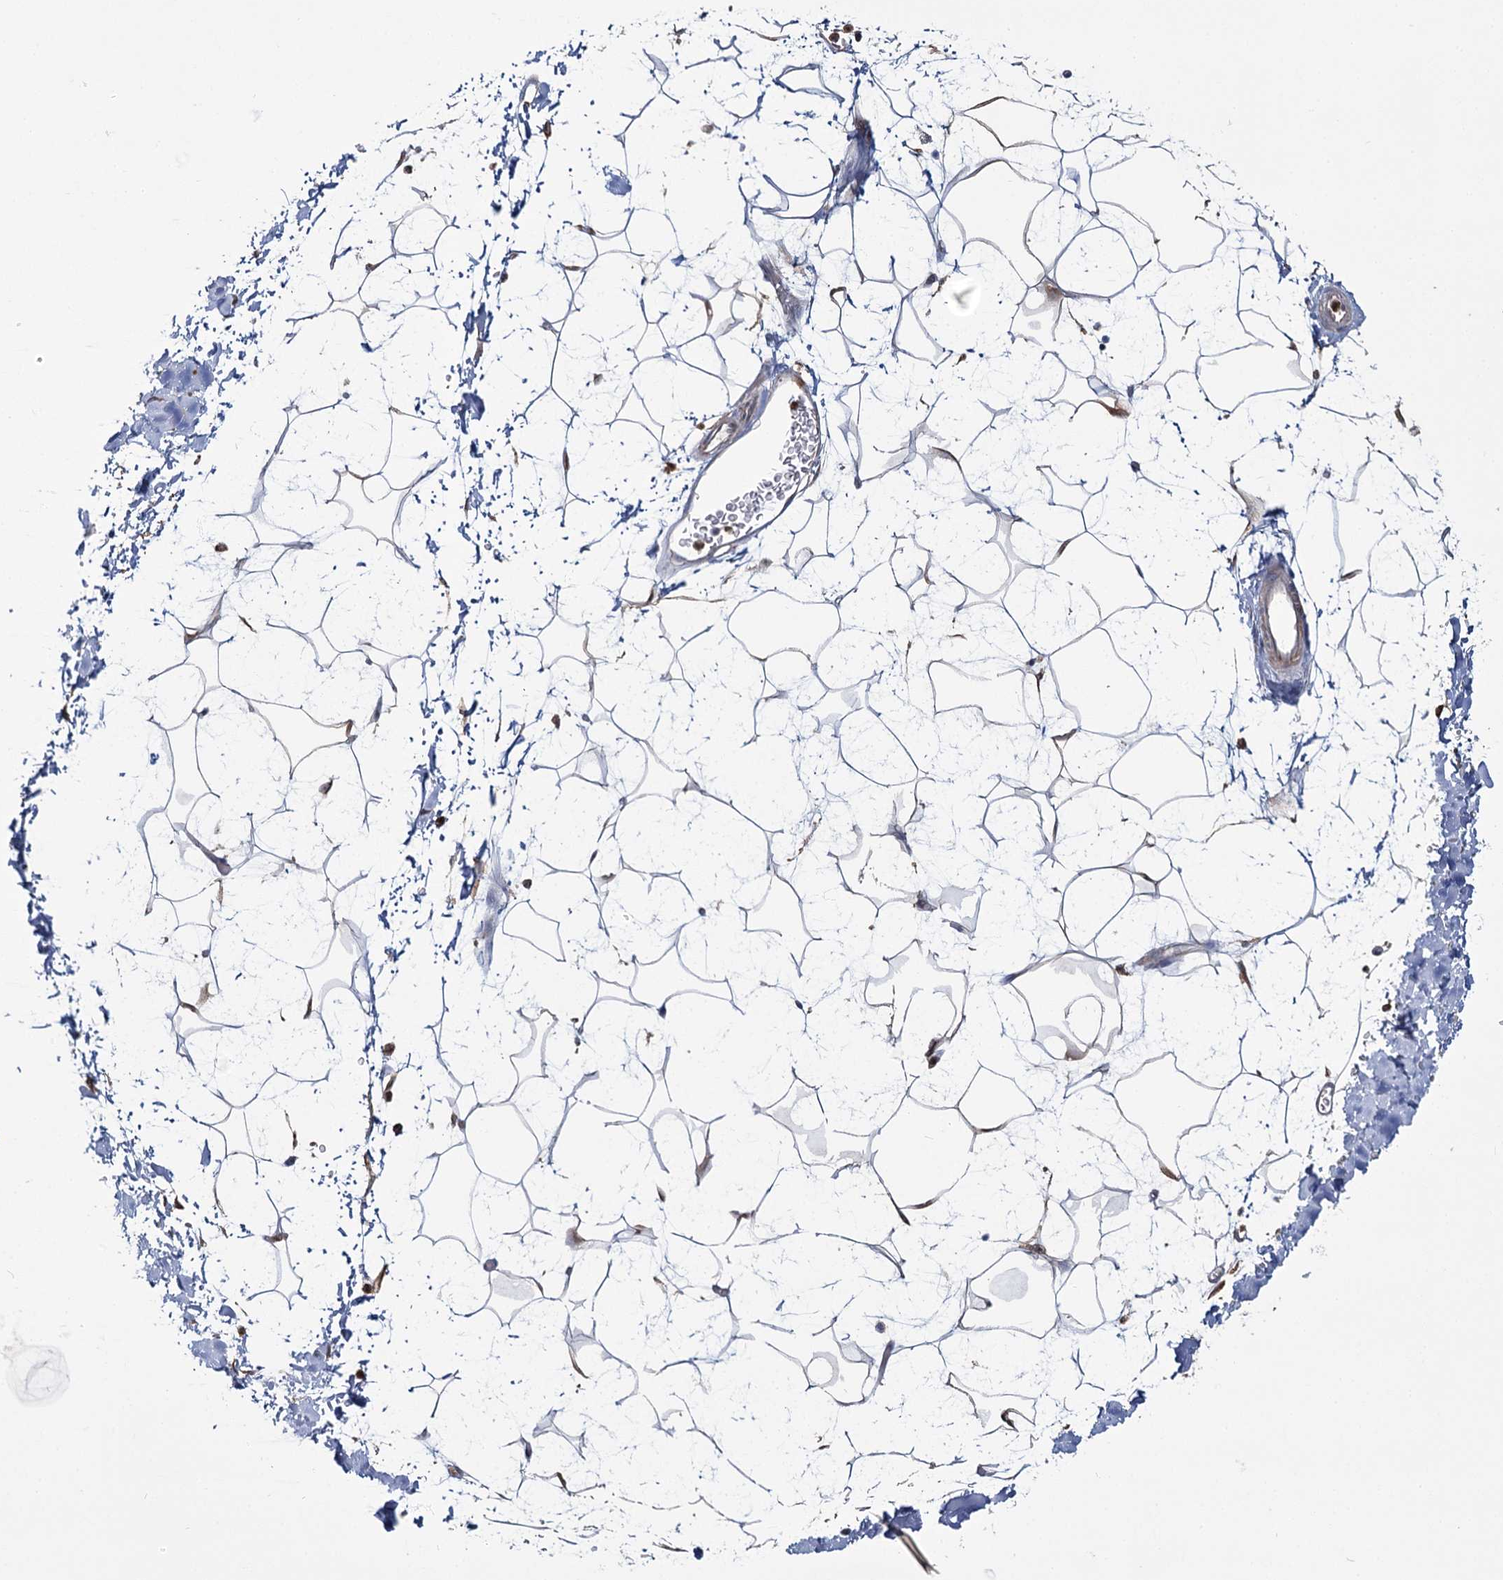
{"staining": {"intensity": "weak", "quantity": "<25%", "location": "cytoplasmic/membranous"}, "tissue": "adipose tissue", "cell_type": "Adipocytes", "image_type": "normal", "snomed": [{"axis": "morphology", "description": "Normal tissue, NOS"}, {"axis": "topography", "description": "Soft tissue"}], "caption": "There is no significant staining in adipocytes of adipose tissue. (DAB (3,3'-diaminobenzidine) immunohistochemistry with hematoxylin counter stain).", "gene": "ZCCHC9", "patient": {"sex": "male", "age": 72}}